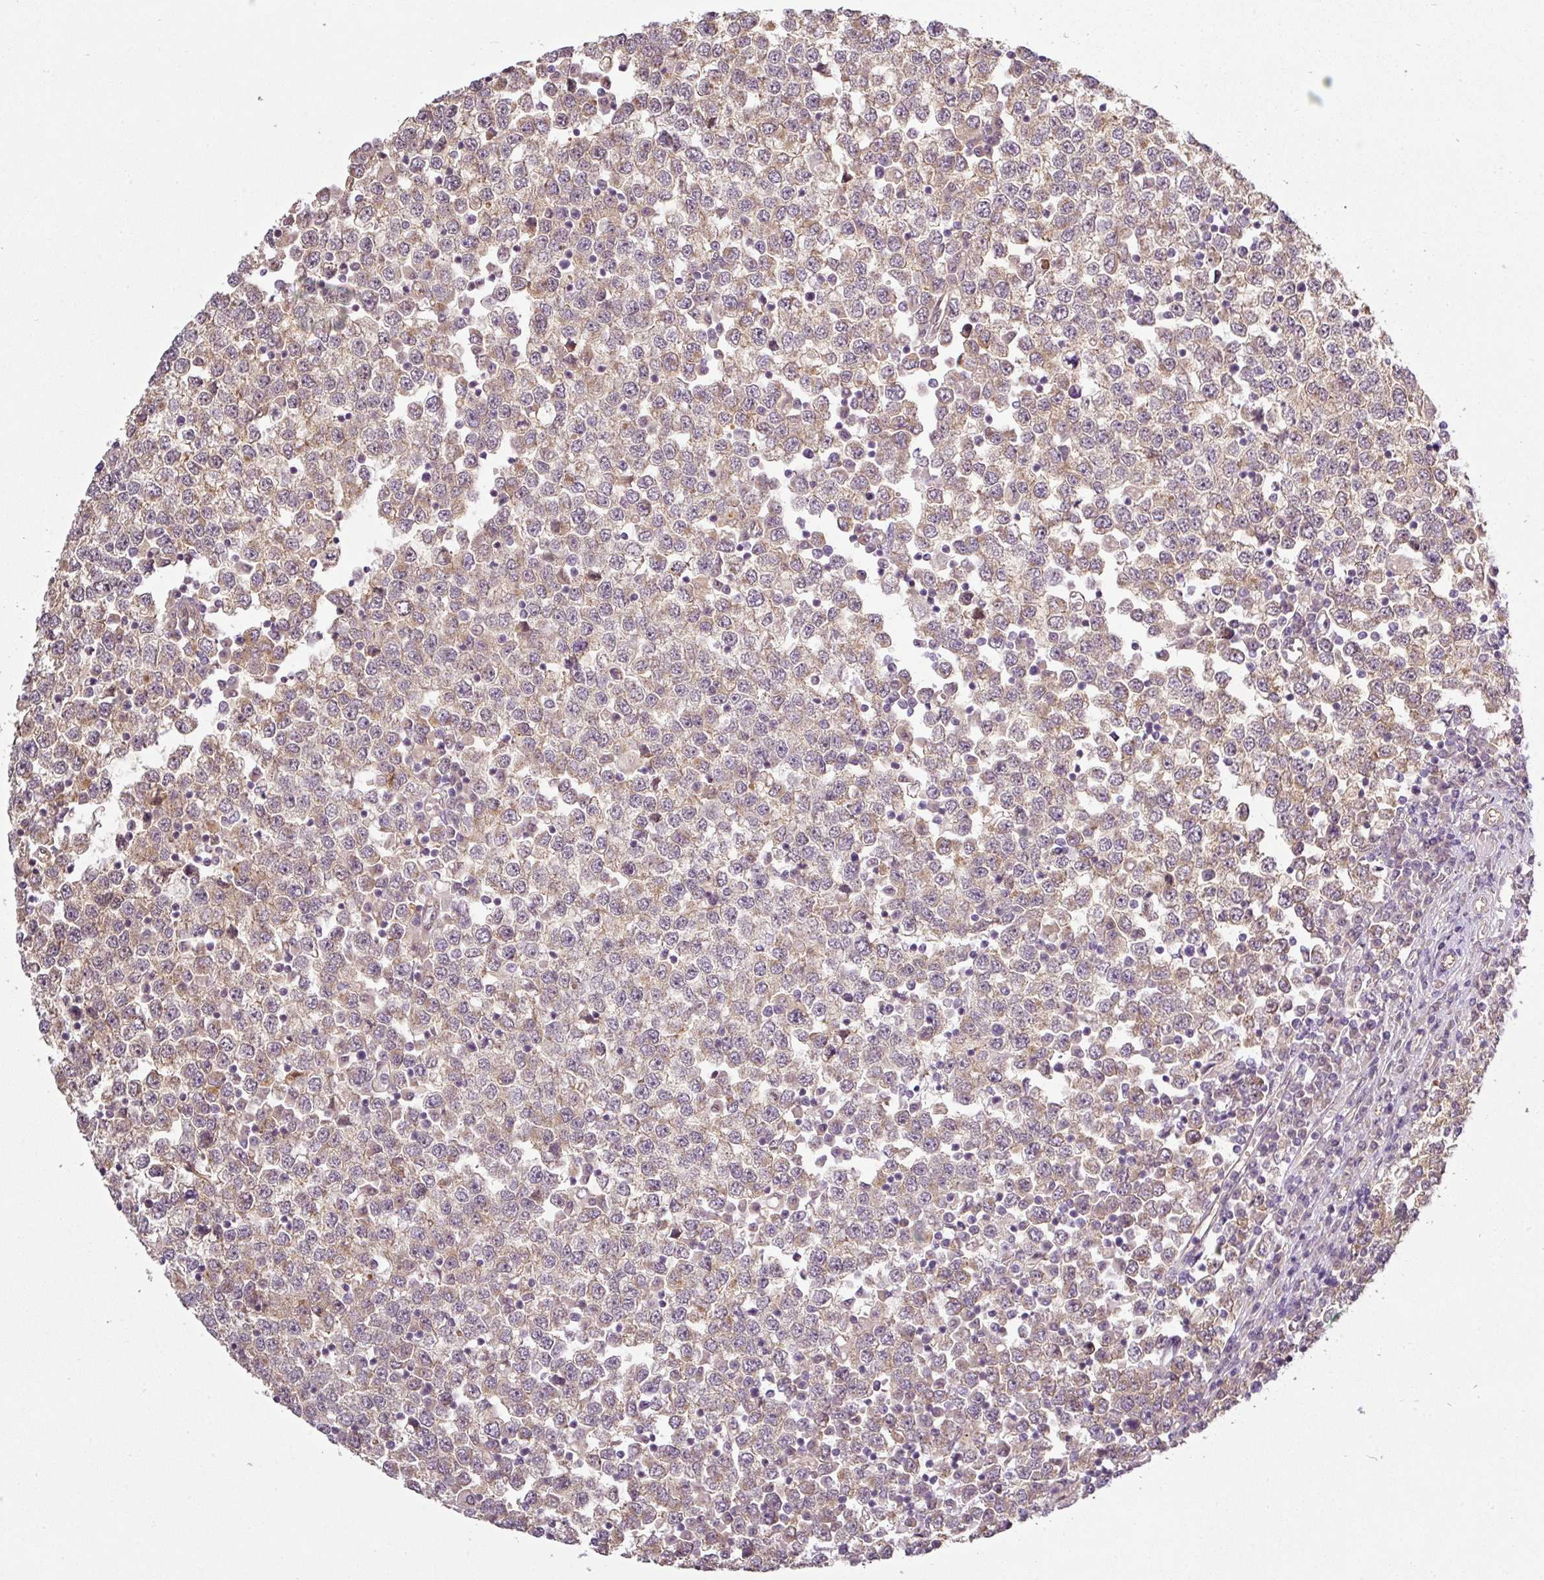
{"staining": {"intensity": "weak", "quantity": "25%-75%", "location": "cytoplasmic/membranous"}, "tissue": "testis cancer", "cell_type": "Tumor cells", "image_type": "cancer", "snomed": [{"axis": "morphology", "description": "Seminoma, NOS"}, {"axis": "topography", "description": "Testis"}], "caption": "This photomicrograph exhibits testis cancer (seminoma) stained with IHC to label a protein in brown. The cytoplasmic/membranous of tumor cells show weak positivity for the protein. Nuclei are counter-stained blue.", "gene": "ANKRD18A", "patient": {"sex": "male", "age": 65}}